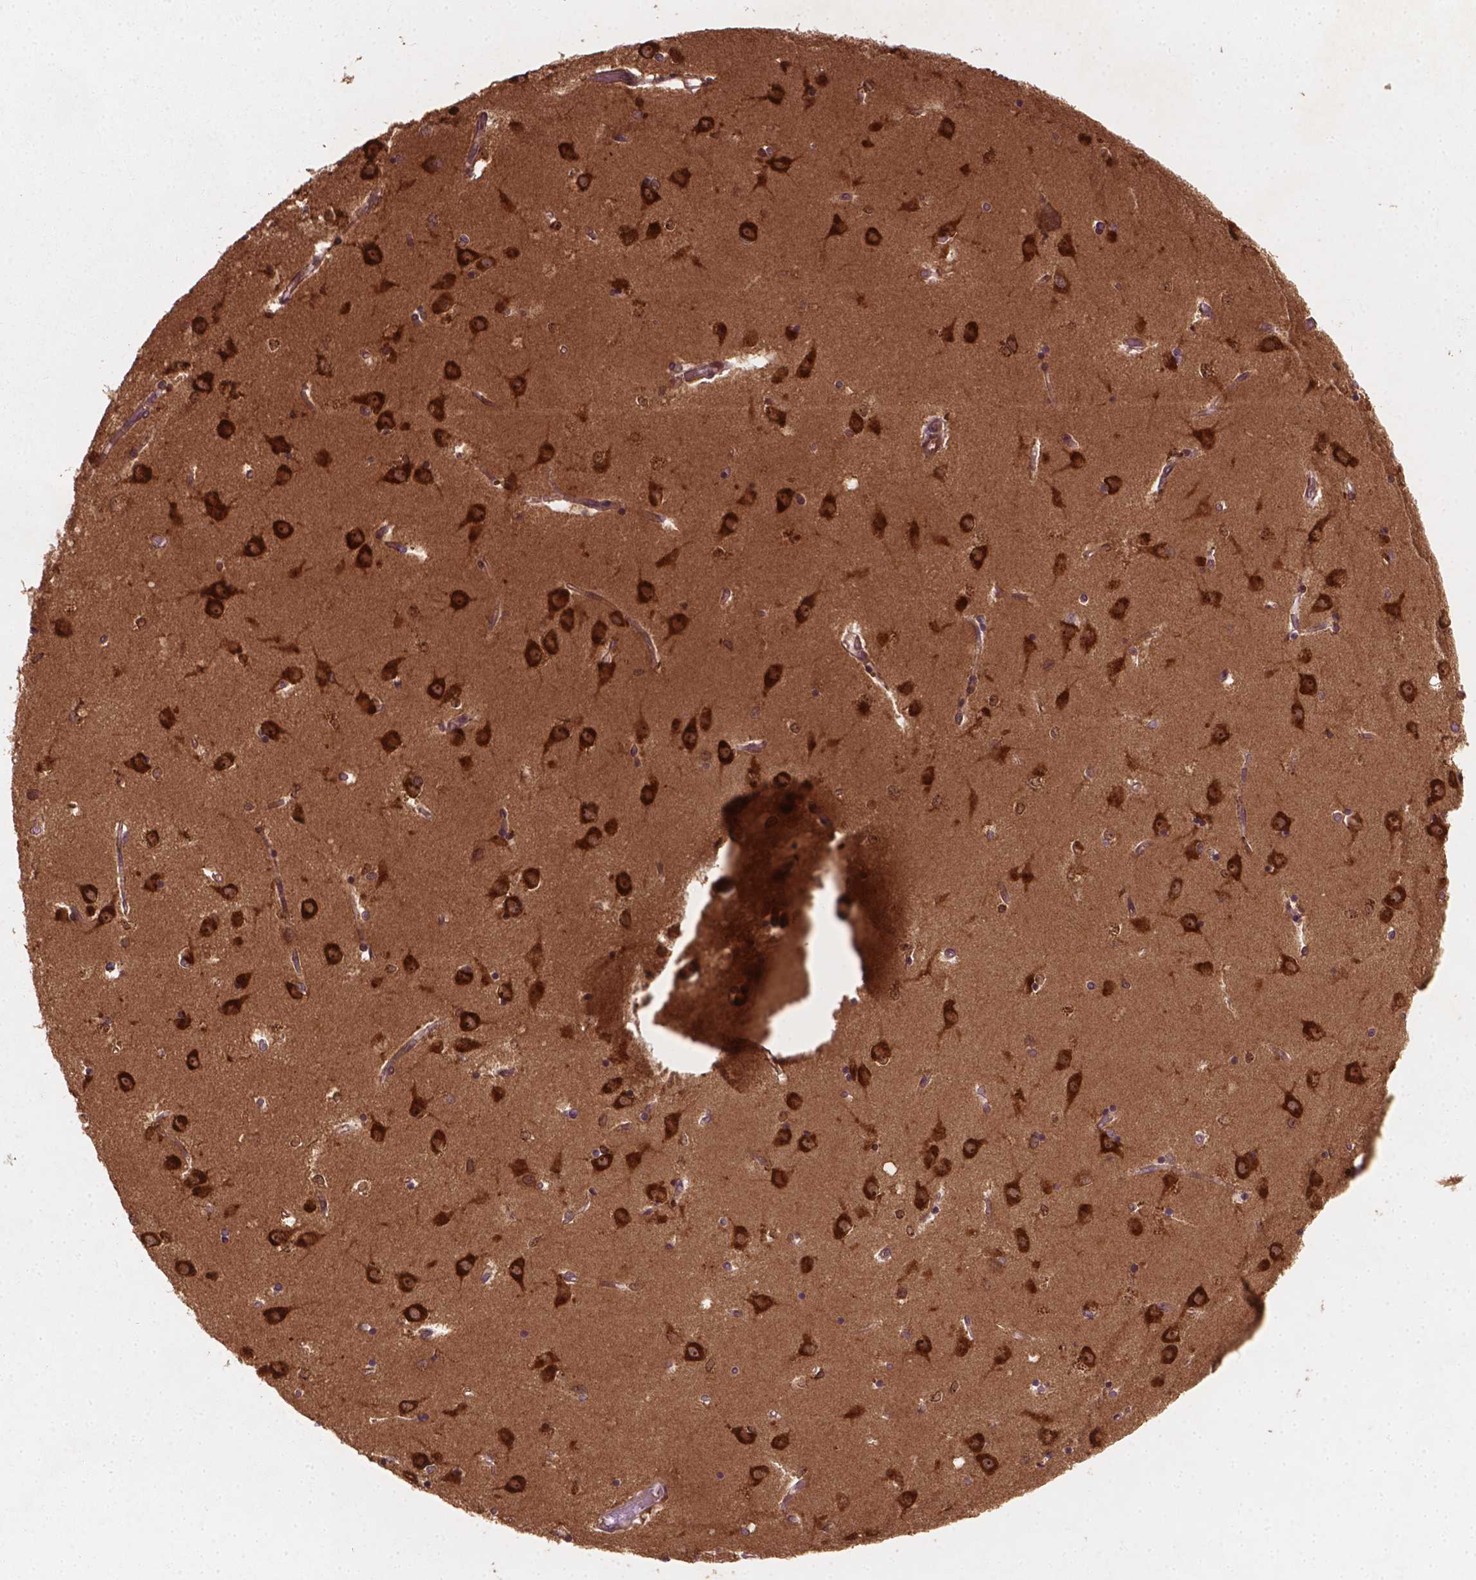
{"staining": {"intensity": "moderate", "quantity": "25%-75%", "location": "cytoplasmic/membranous"}, "tissue": "caudate", "cell_type": "Glial cells", "image_type": "normal", "snomed": [{"axis": "morphology", "description": "Normal tissue, NOS"}, {"axis": "topography", "description": "Lateral ventricle wall"}], "caption": "Caudate stained for a protein exhibits moderate cytoplasmic/membranous positivity in glial cells. Ihc stains the protein of interest in brown and the nuclei are stained blue.", "gene": "CYFIP1", "patient": {"sex": "male", "age": 54}}